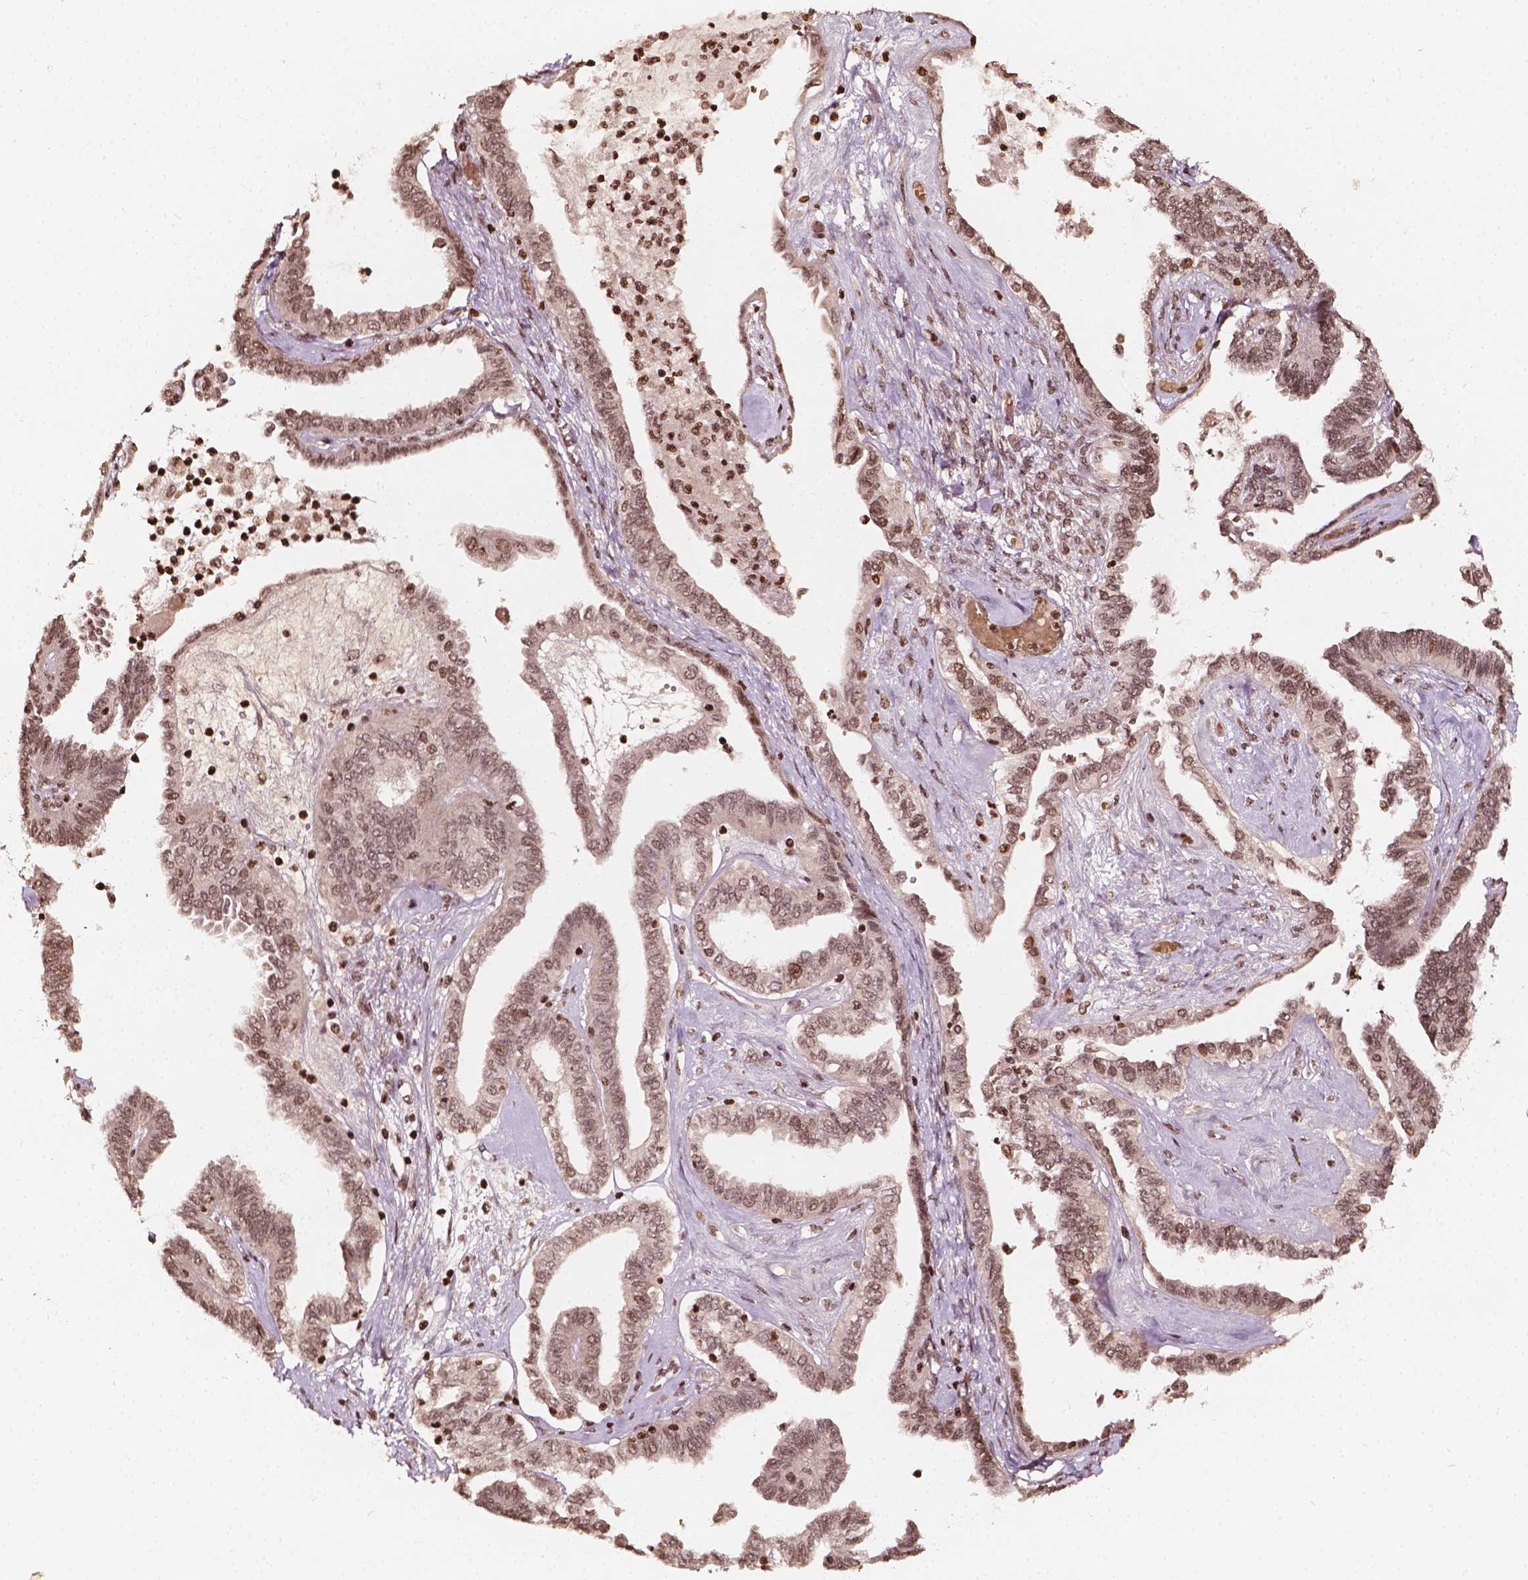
{"staining": {"intensity": "weak", "quantity": ">75%", "location": "nuclear"}, "tissue": "ovarian cancer", "cell_type": "Tumor cells", "image_type": "cancer", "snomed": [{"axis": "morphology", "description": "Carcinoma, endometroid"}, {"axis": "topography", "description": "Ovary"}], "caption": "DAB immunohistochemical staining of endometroid carcinoma (ovarian) demonstrates weak nuclear protein positivity in about >75% of tumor cells.", "gene": "H3C14", "patient": {"sex": "female", "age": 70}}